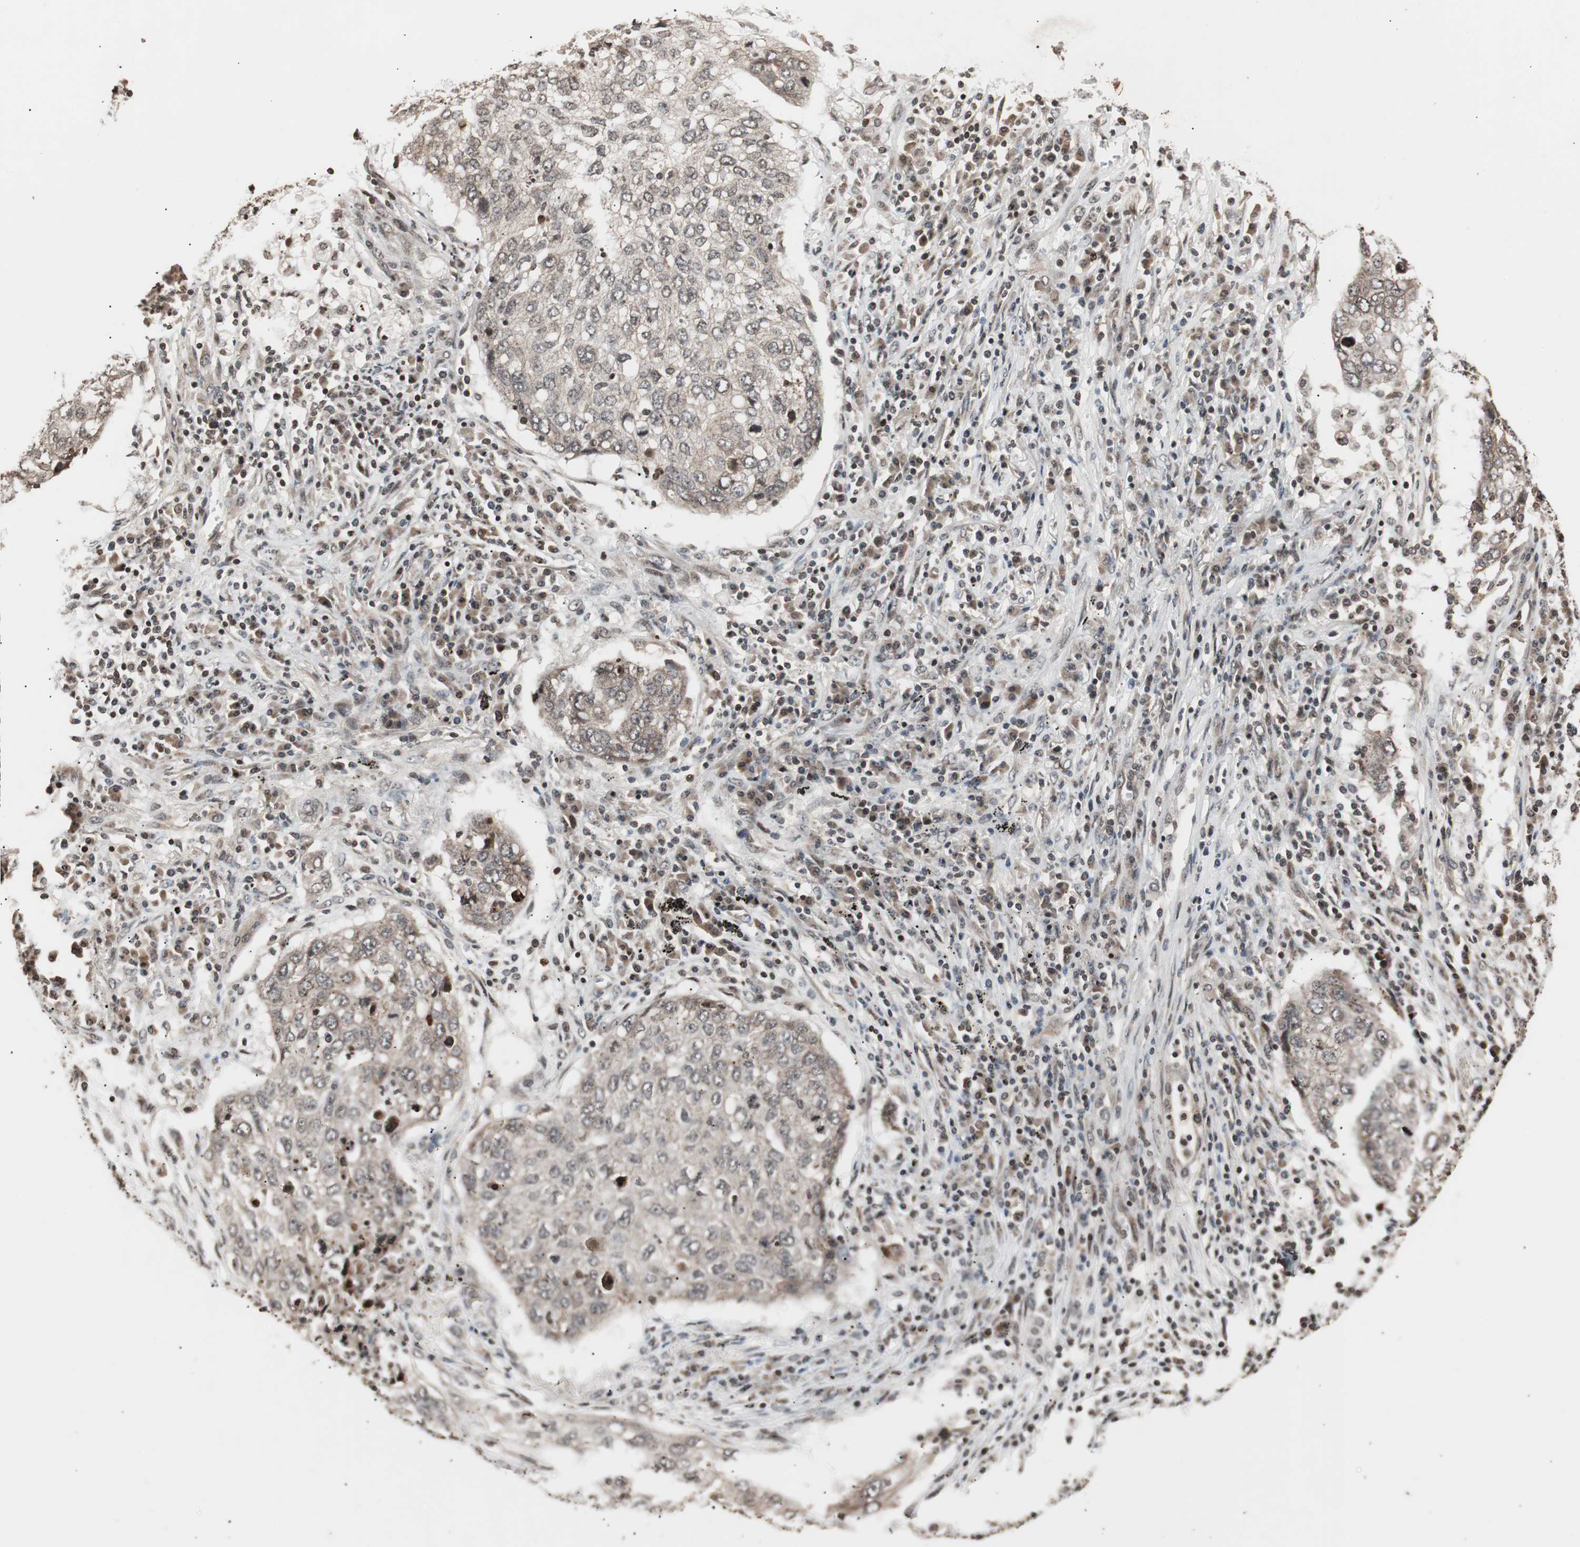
{"staining": {"intensity": "weak", "quantity": ">75%", "location": "cytoplasmic/membranous"}, "tissue": "lung cancer", "cell_type": "Tumor cells", "image_type": "cancer", "snomed": [{"axis": "morphology", "description": "Squamous cell carcinoma, NOS"}, {"axis": "topography", "description": "Lung"}], "caption": "Tumor cells exhibit weak cytoplasmic/membranous expression in approximately >75% of cells in squamous cell carcinoma (lung).", "gene": "ZFC3H1", "patient": {"sex": "female", "age": 63}}